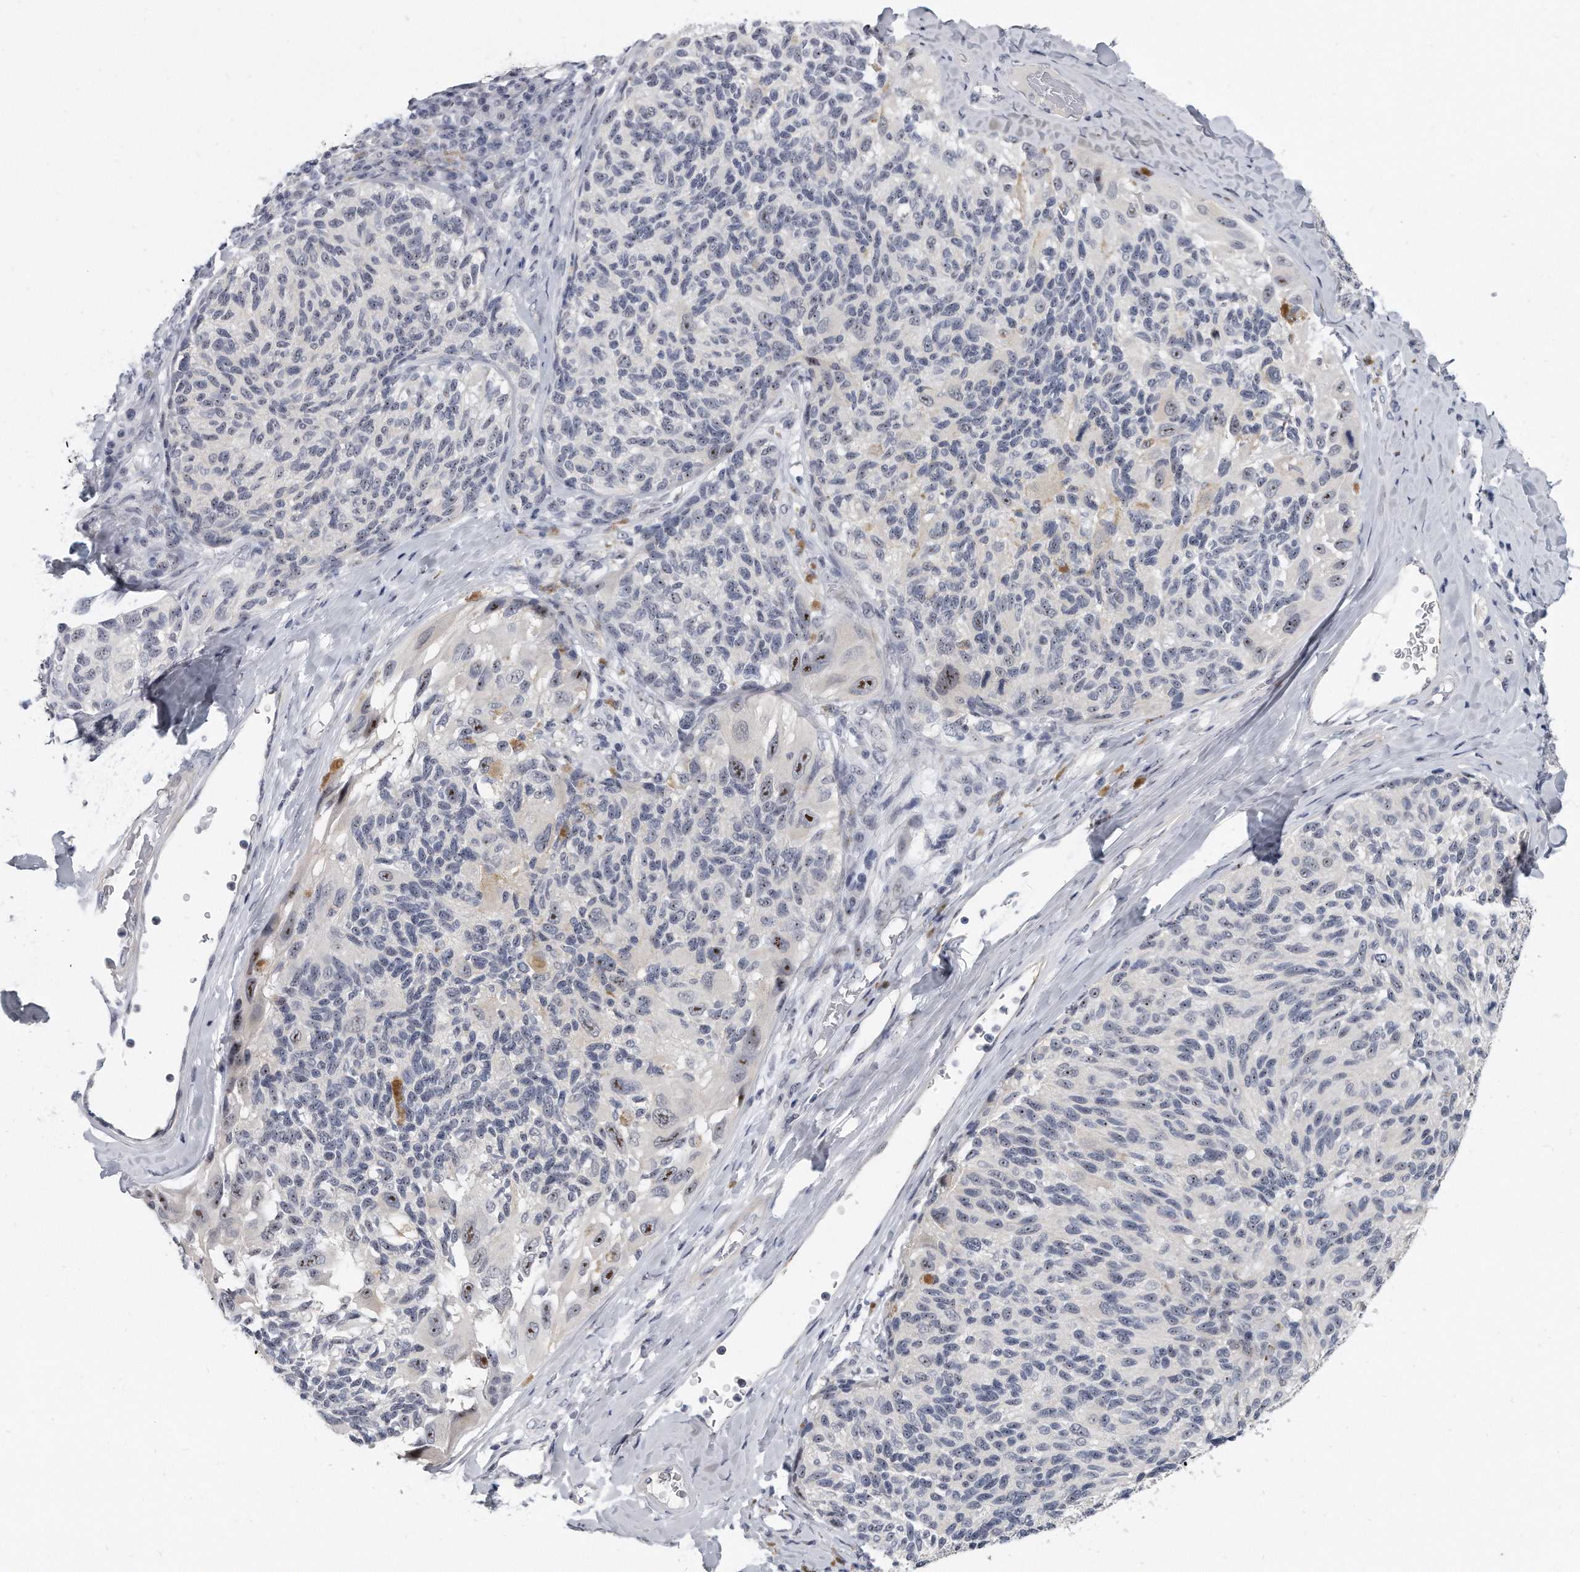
{"staining": {"intensity": "moderate", "quantity": "<25%", "location": "nuclear"}, "tissue": "melanoma", "cell_type": "Tumor cells", "image_type": "cancer", "snomed": [{"axis": "morphology", "description": "Malignant melanoma, NOS"}, {"axis": "topography", "description": "Skin"}], "caption": "Tumor cells demonstrate moderate nuclear expression in approximately <25% of cells in malignant melanoma.", "gene": "TFCP2L1", "patient": {"sex": "female", "age": 73}}